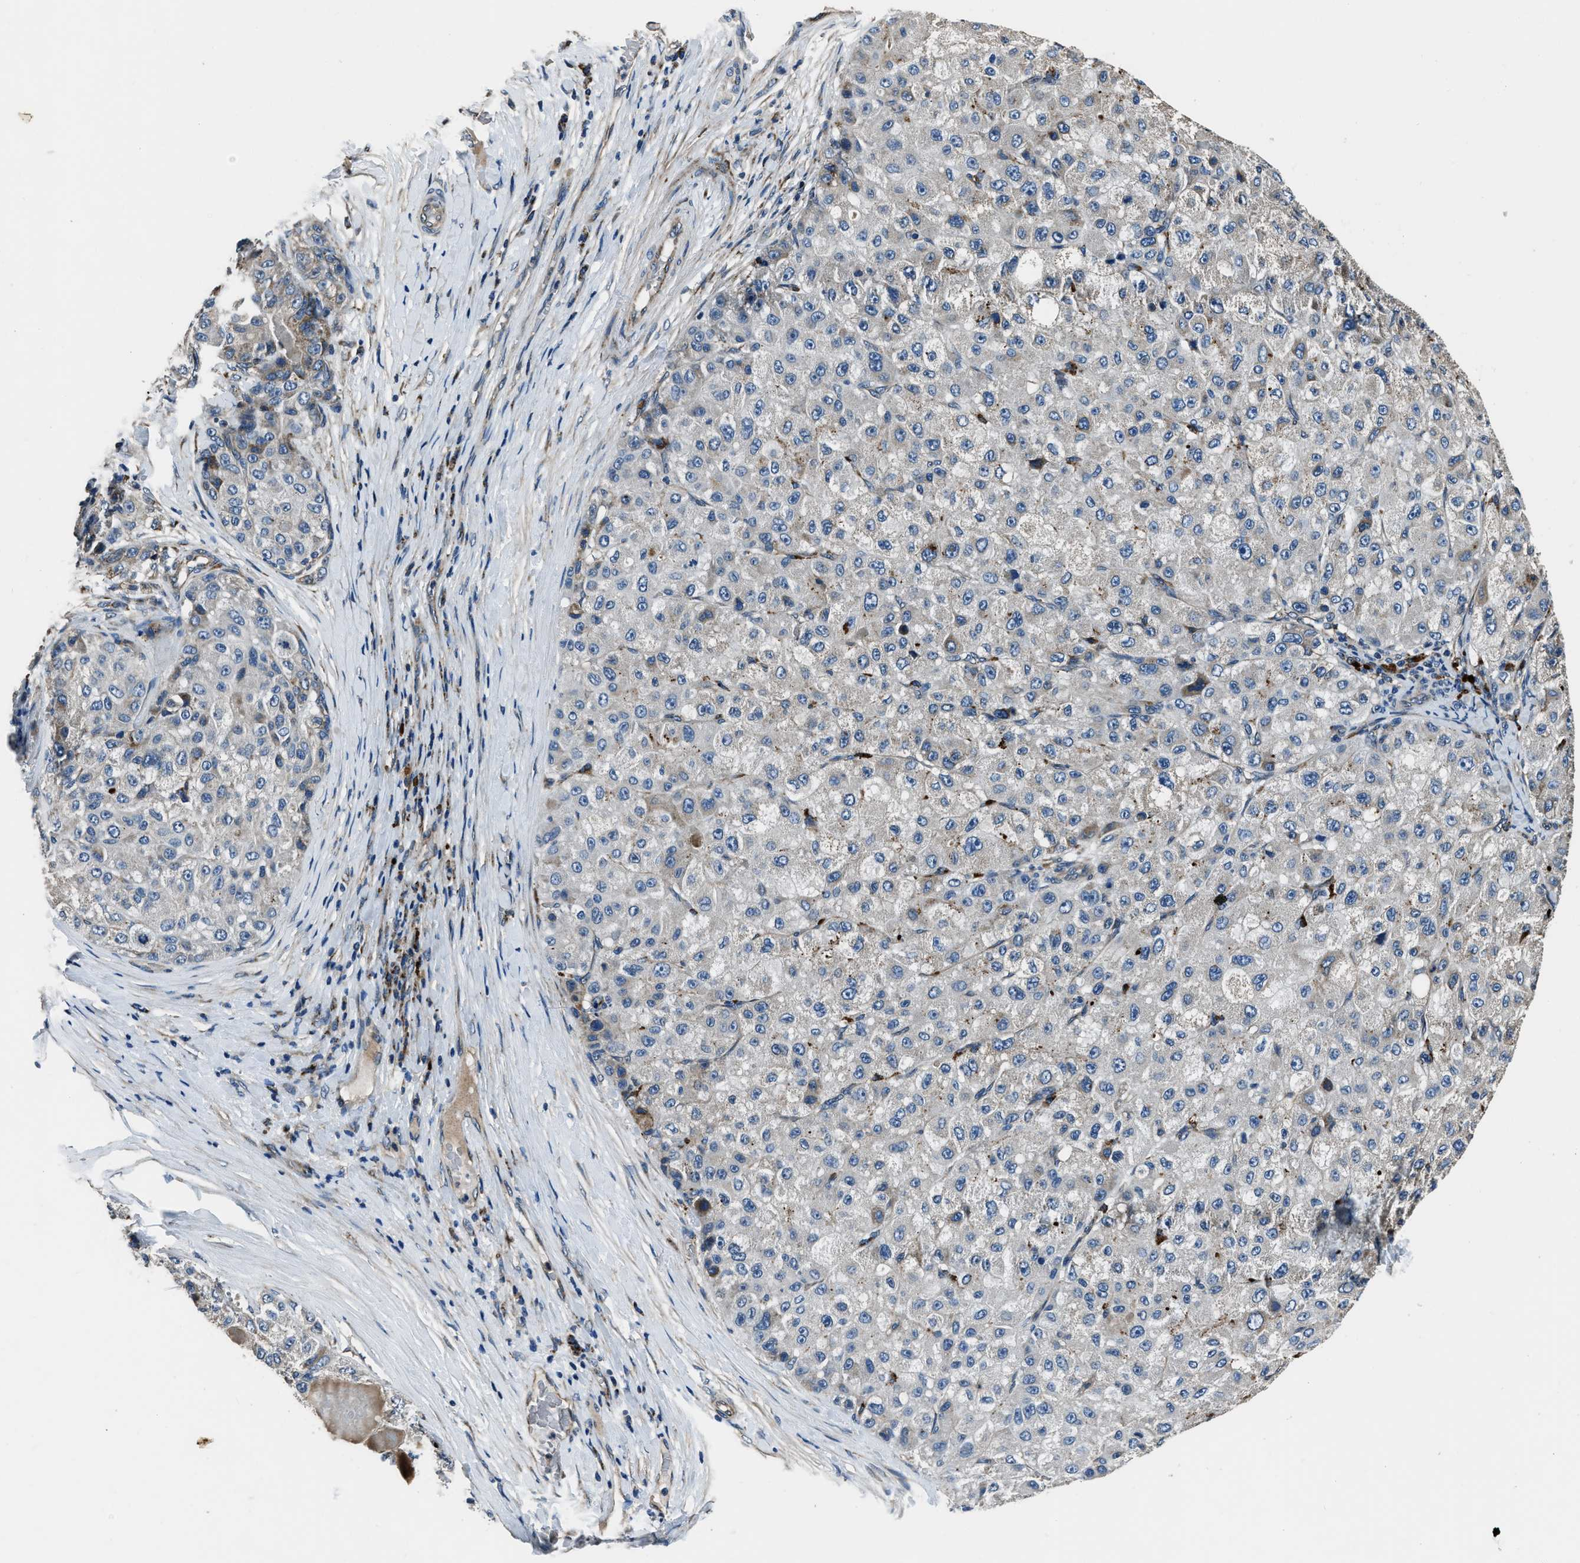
{"staining": {"intensity": "negative", "quantity": "none", "location": "none"}, "tissue": "liver cancer", "cell_type": "Tumor cells", "image_type": "cancer", "snomed": [{"axis": "morphology", "description": "Carcinoma, Hepatocellular, NOS"}, {"axis": "topography", "description": "Liver"}], "caption": "Liver hepatocellular carcinoma stained for a protein using immunohistochemistry exhibits no expression tumor cells.", "gene": "OGDH", "patient": {"sex": "male", "age": 80}}